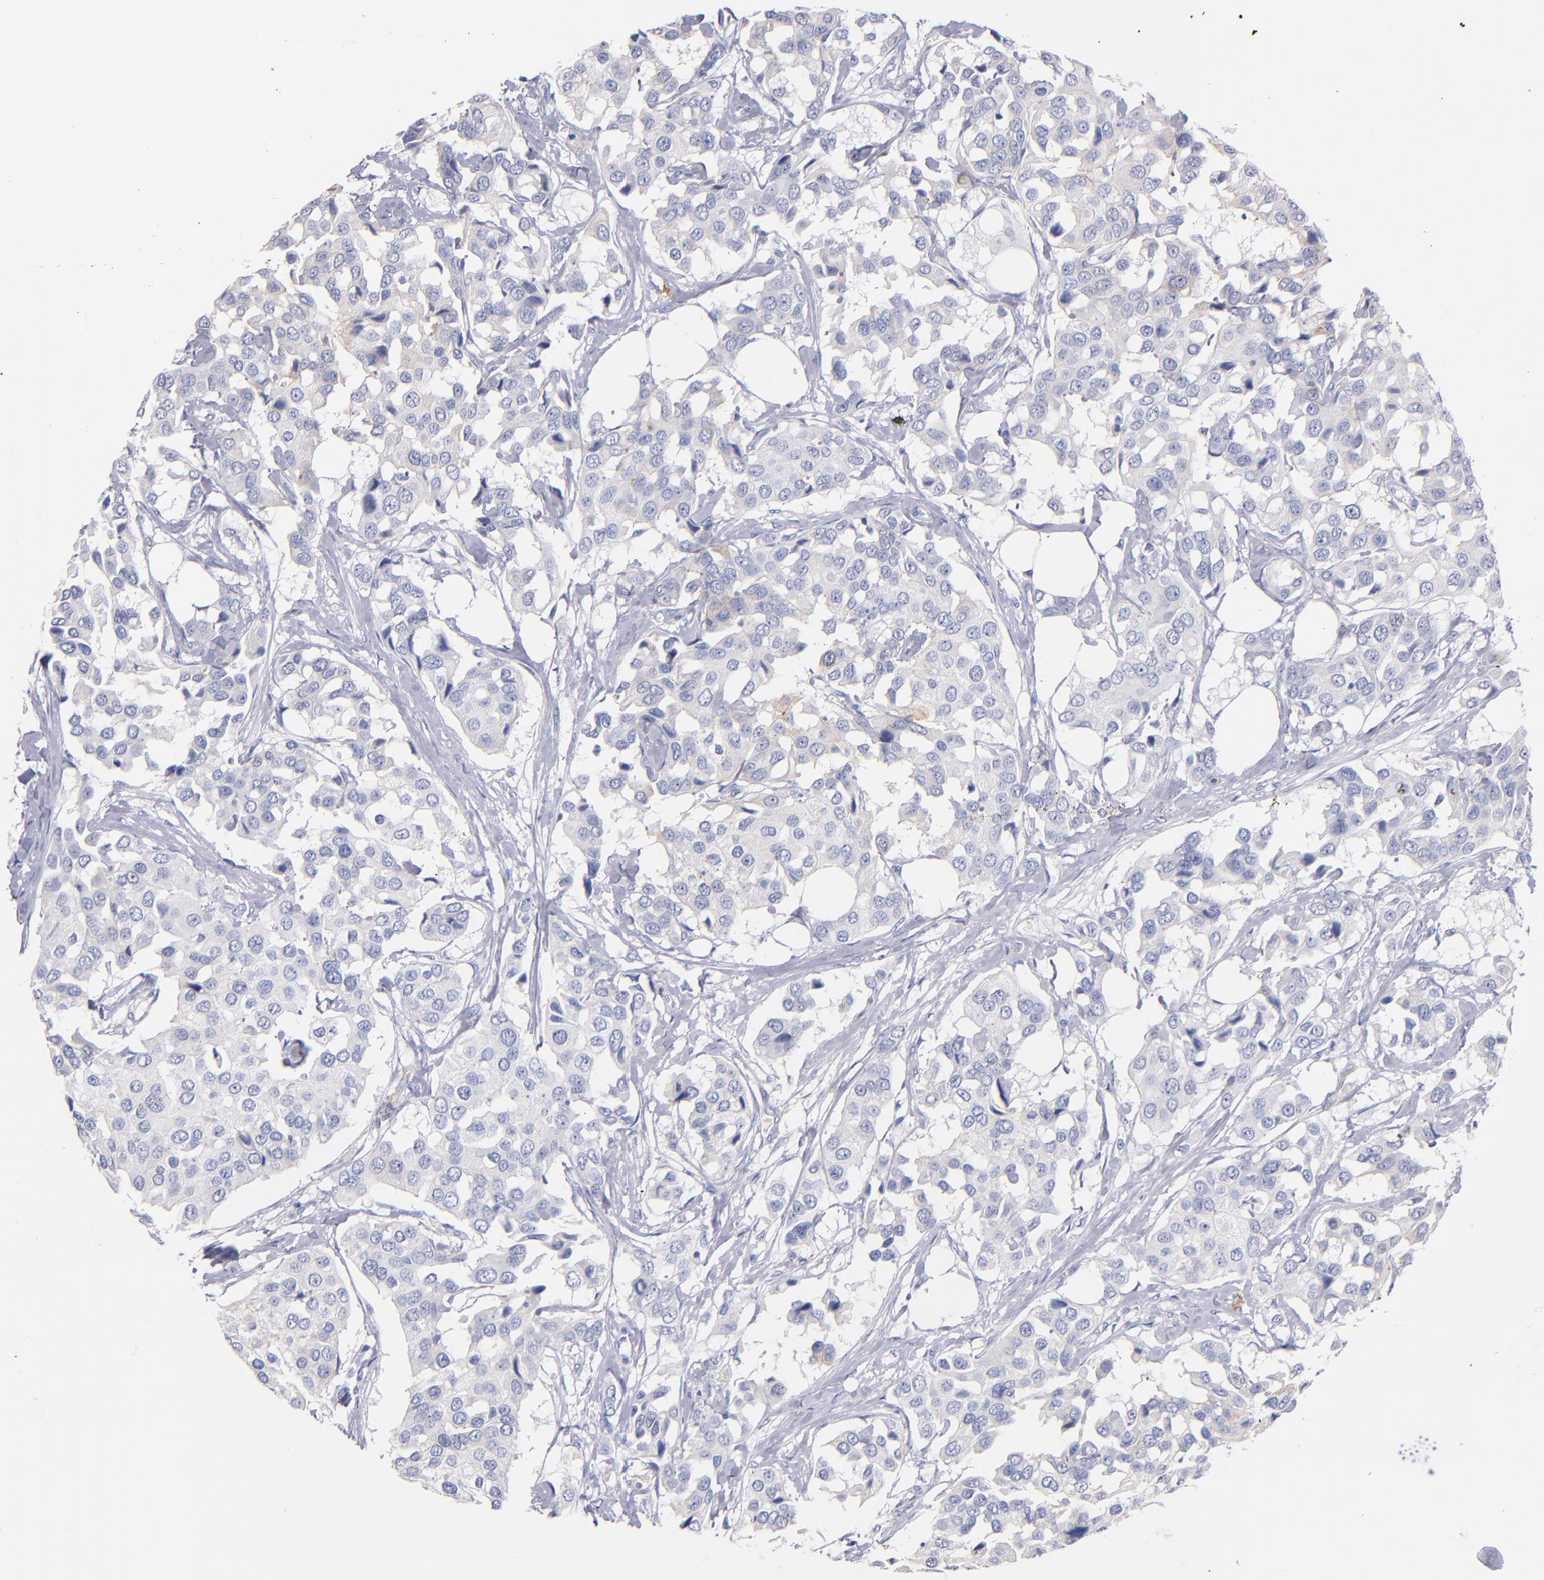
{"staining": {"intensity": "negative", "quantity": "none", "location": "none"}, "tissue": "breast cancer", "cell_type": "Tumor cells", "image_type": "cancer", "snomed": [{"axis": "morphology", "description": "Duct carcinoma"}, {"axis": "topography", "description": "Breast"}], "caption": "Immunohistochemistry photomicrograph of neoplastic tissue: human invasive ductal carcinoma (breast) stained with DAB demonstrates no significant protein expression in tumor cells.", "gene": "KIT", "patient": {"sex": "female", "age": 80}}